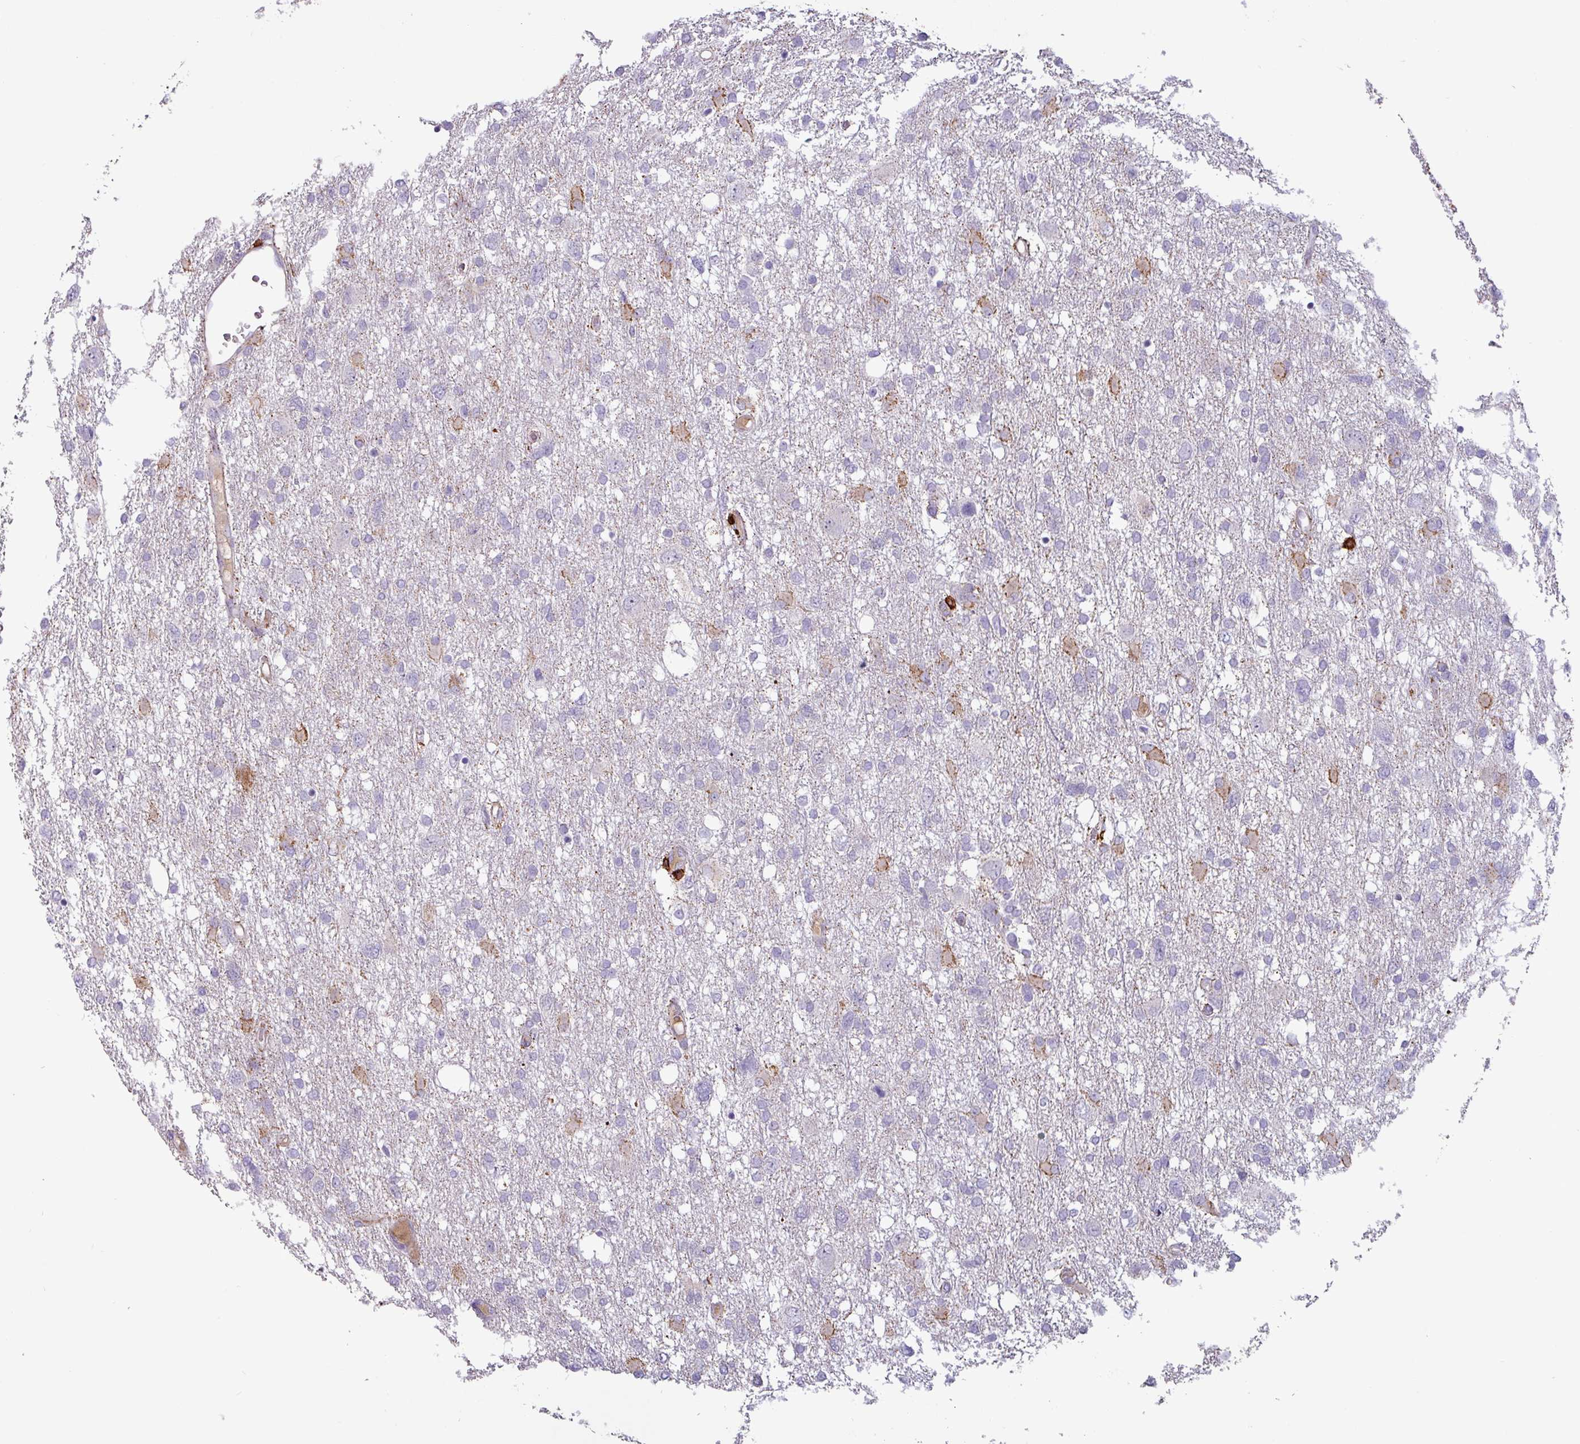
{"staining": {"intensity": "moderate", "quantity": "<25%", "location": "cytoplasmic/membranous"}, "tissue": "glioma", "cell_type": "Tumor cells", "image_type": "cancer", "snomed": [{"axis": "morphology", "description": "Glioma, malignant, High grade"}, {"axis": "topography", "description": "Brain"}], "caption": "Malignant glioma (high-grade) was stained to show a protein in brown. There is low levels of moderate cytoplasmic/membranous positivity in about <25% of tumor cells.", "gene": "CD8A", "patient": {"sex": "male", "age": 61}}